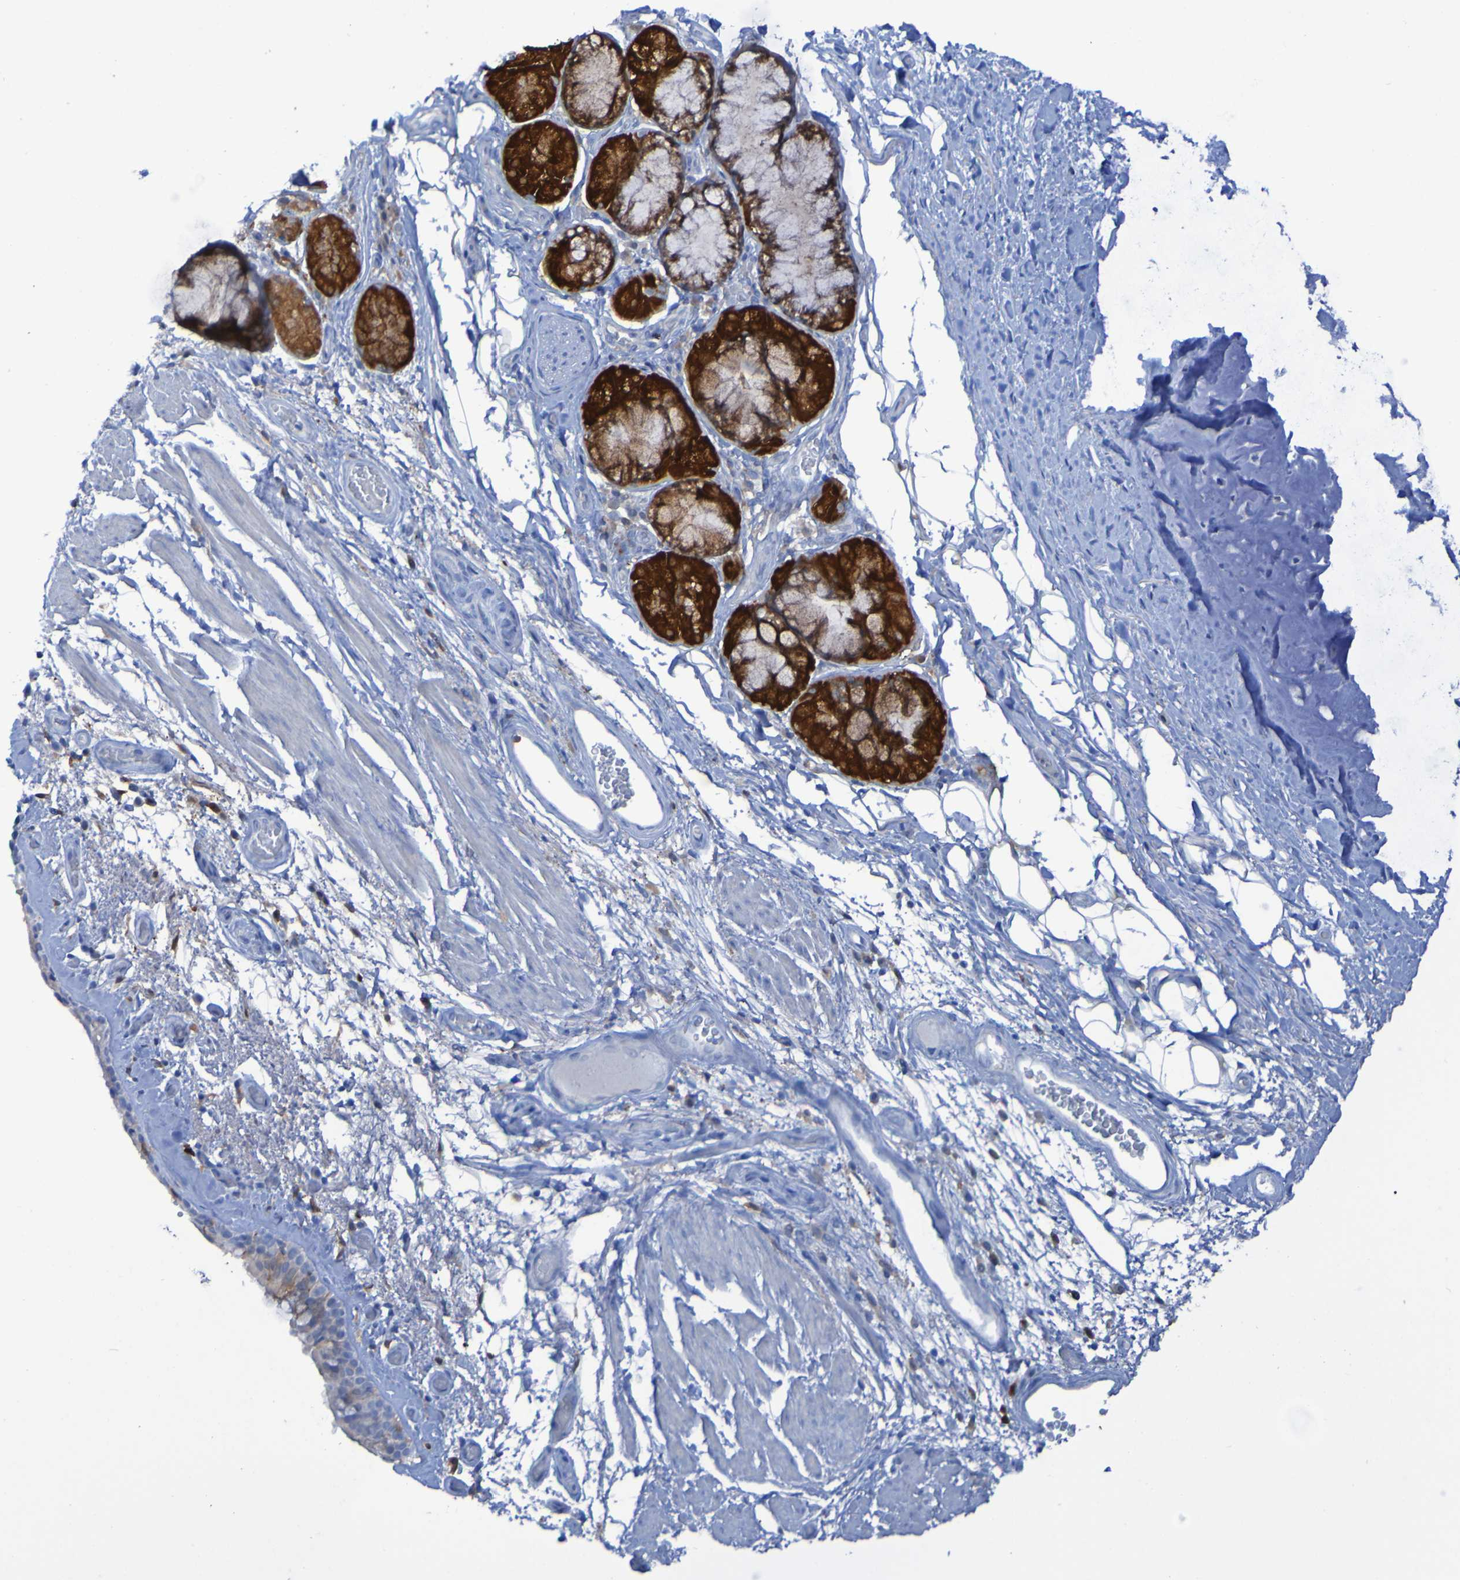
{"staining": {"intensity": "weak", "quantity": ">75%", "location": "cytoplasmic/membranous"}, "tissue": "bronchus", "cell_type": "Respiratory epithelial cells", "image_type": "normal", "snomed": [{"axis": "morphology", "description": "Normal tissue, NOS"}, {"axis": "morphology", "description": "Adenocarcinoma, NOS"}, {"axis": "topography", "description": "Bronchus"}, {"axis": "topography", "description": "Lung"}], "caption": "A low amount of weak cytoplasmic/membranous positivity is identified in about >75% of respiratory epithelial cells in unremarkable bronchus.", "gene": "MPPE1", "patient": {"sex": "female", "age": 54}}